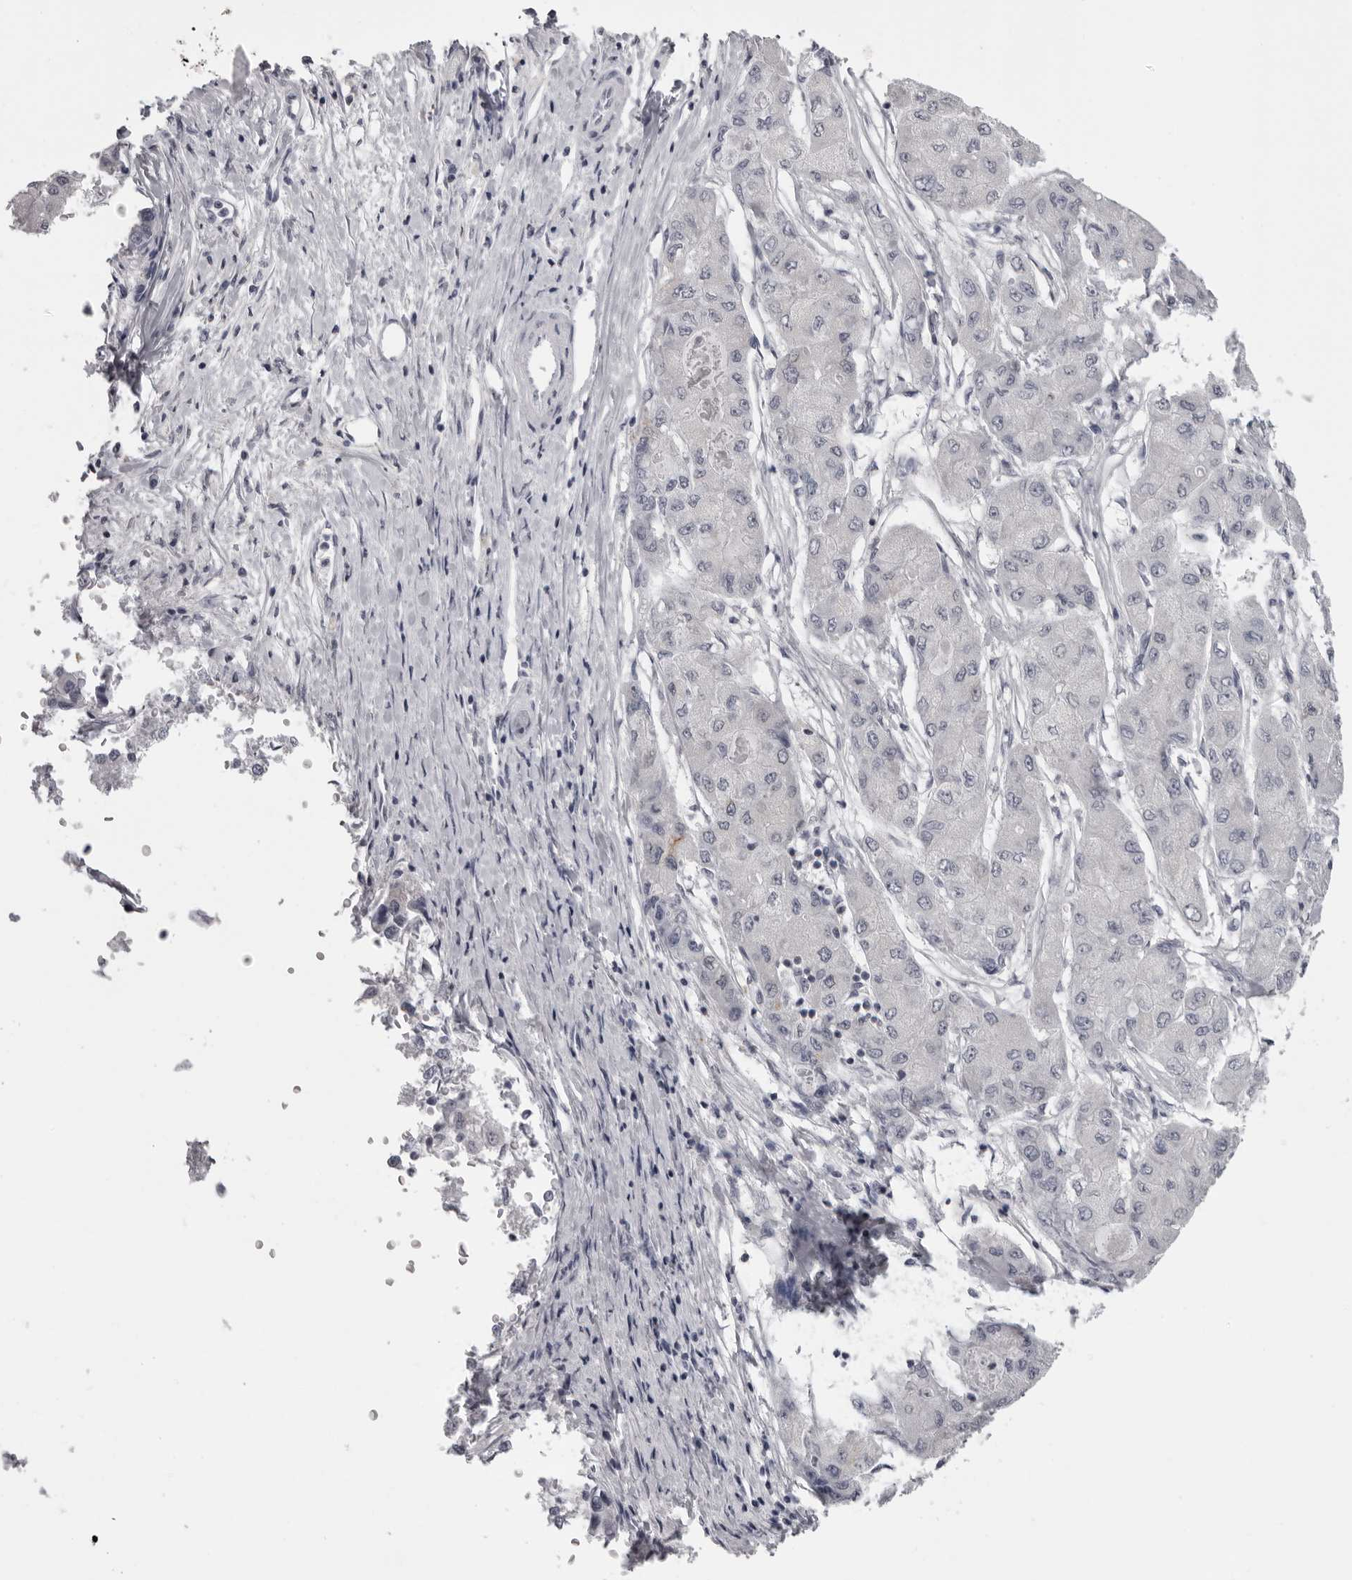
{"staining": {"intensity": "negative", "quantity": "none", "location": "none"}, "tissue": "liver cancer", "cell_type": "Tumor cells", "image_type": "cancer", "snomed": [{"axis": "morphology", "description": "Carcinoma, Hepatocellular, NOS"}, {"axis": "topography", "description": "Liver"}], "caption": "High power microscopy photomicrograph of an immunohistochemistry (IHC) histopathology image of liver cancer, revealing no significant staining in tumor cells.", "gene": "DNALI1", "patient": {"sex": "male", "age": 80}}